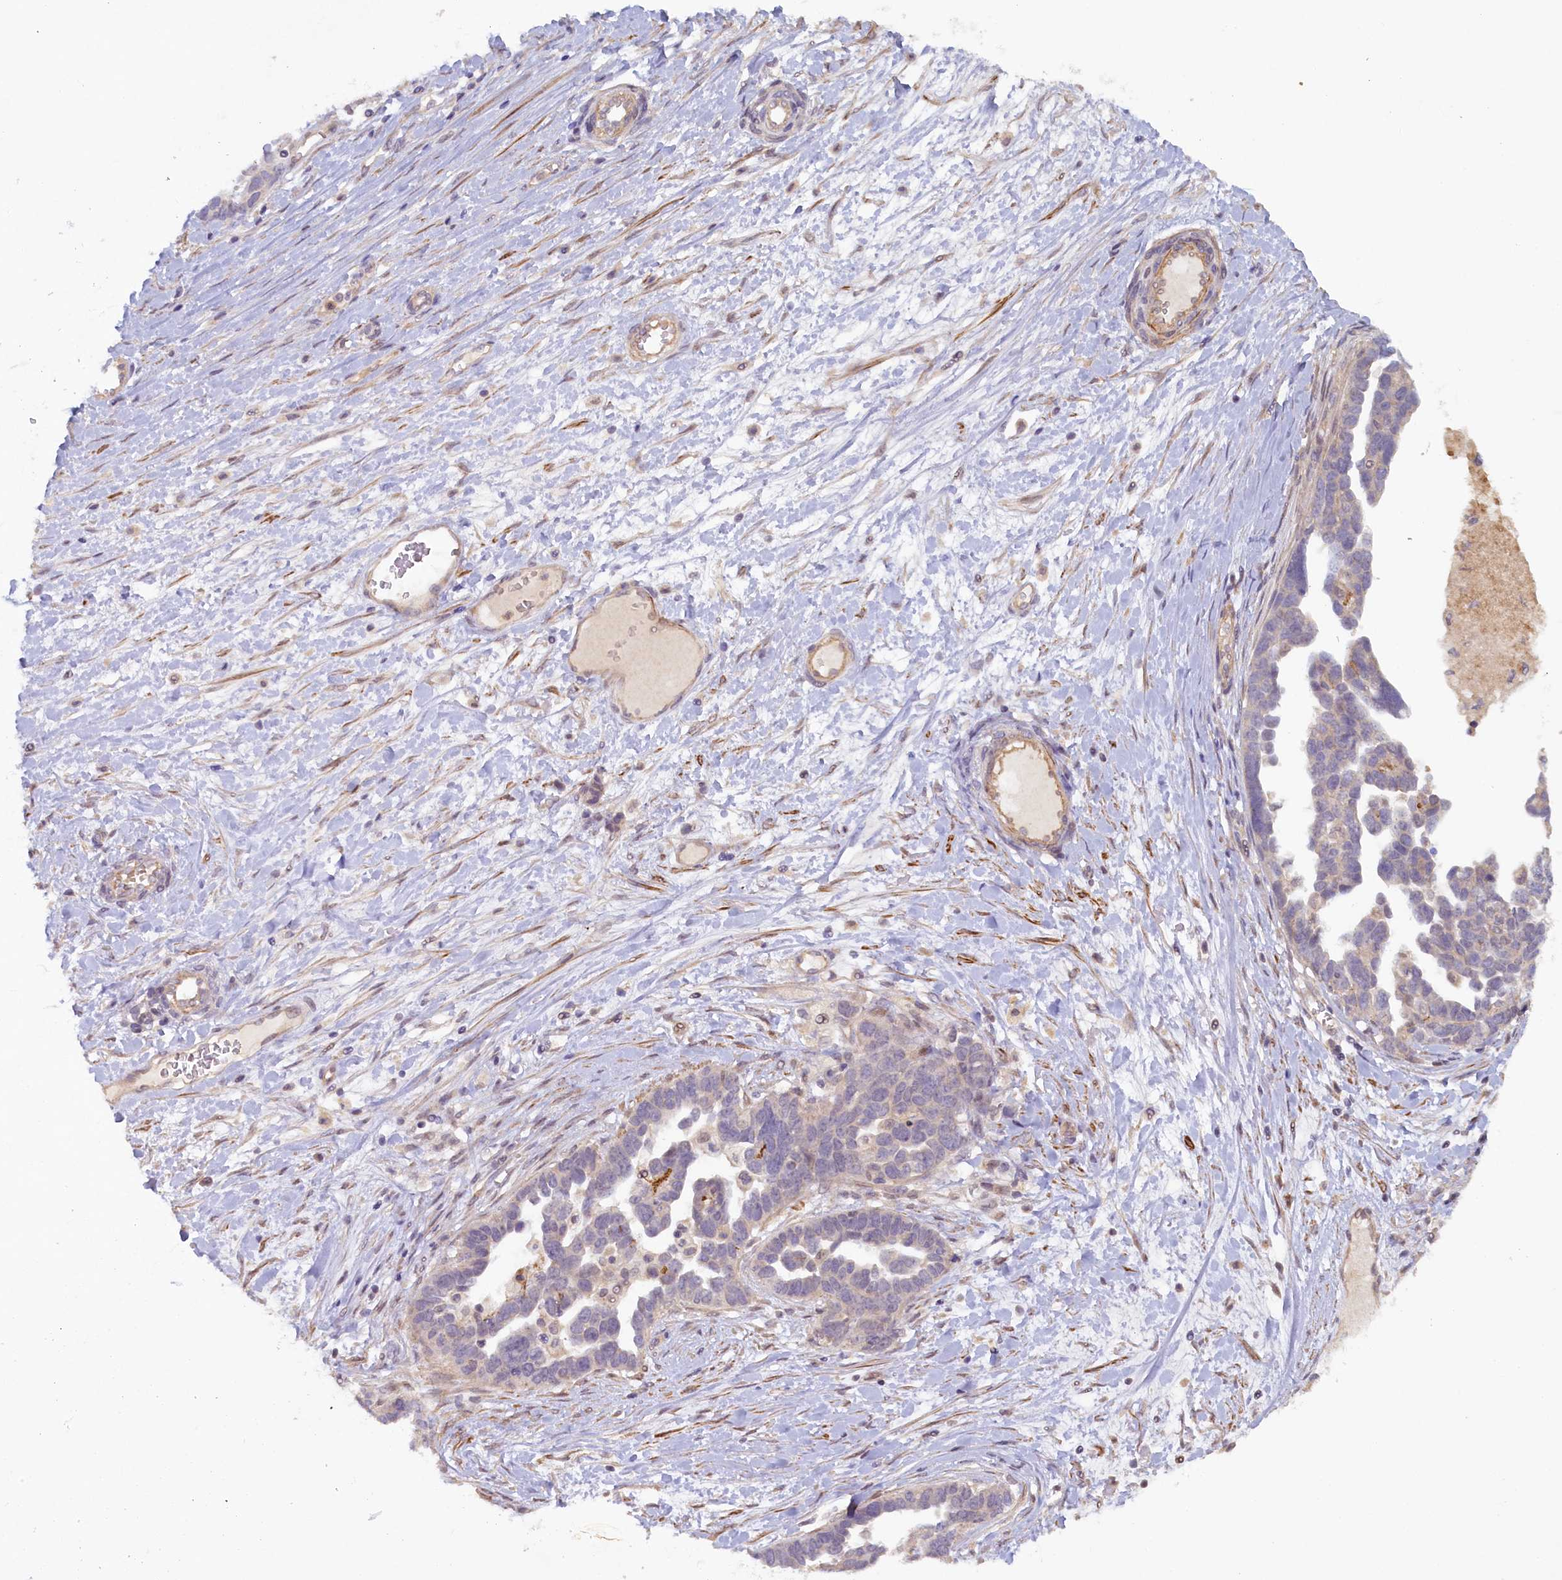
{"staining": {"intensity": "negative", "quantity": "none", "location": "none"}, "tissue": "ovarian cancer", "cell_type": "Tumor cells", "image_type": "cancer", "snomed": [{"axis": "morphology", "description": "Cystadenocarcinoma, serous, NOS"}, {"axis": "topography", "description": "Ovary"}], "caption": "This is an immunohistochemistry (IHC) image of serous cystadenocarcinoma (ovarian). There is no positivity in tumor cells.", "gene": "MYO16", "patient": {"sex": "female", "age": 54}}